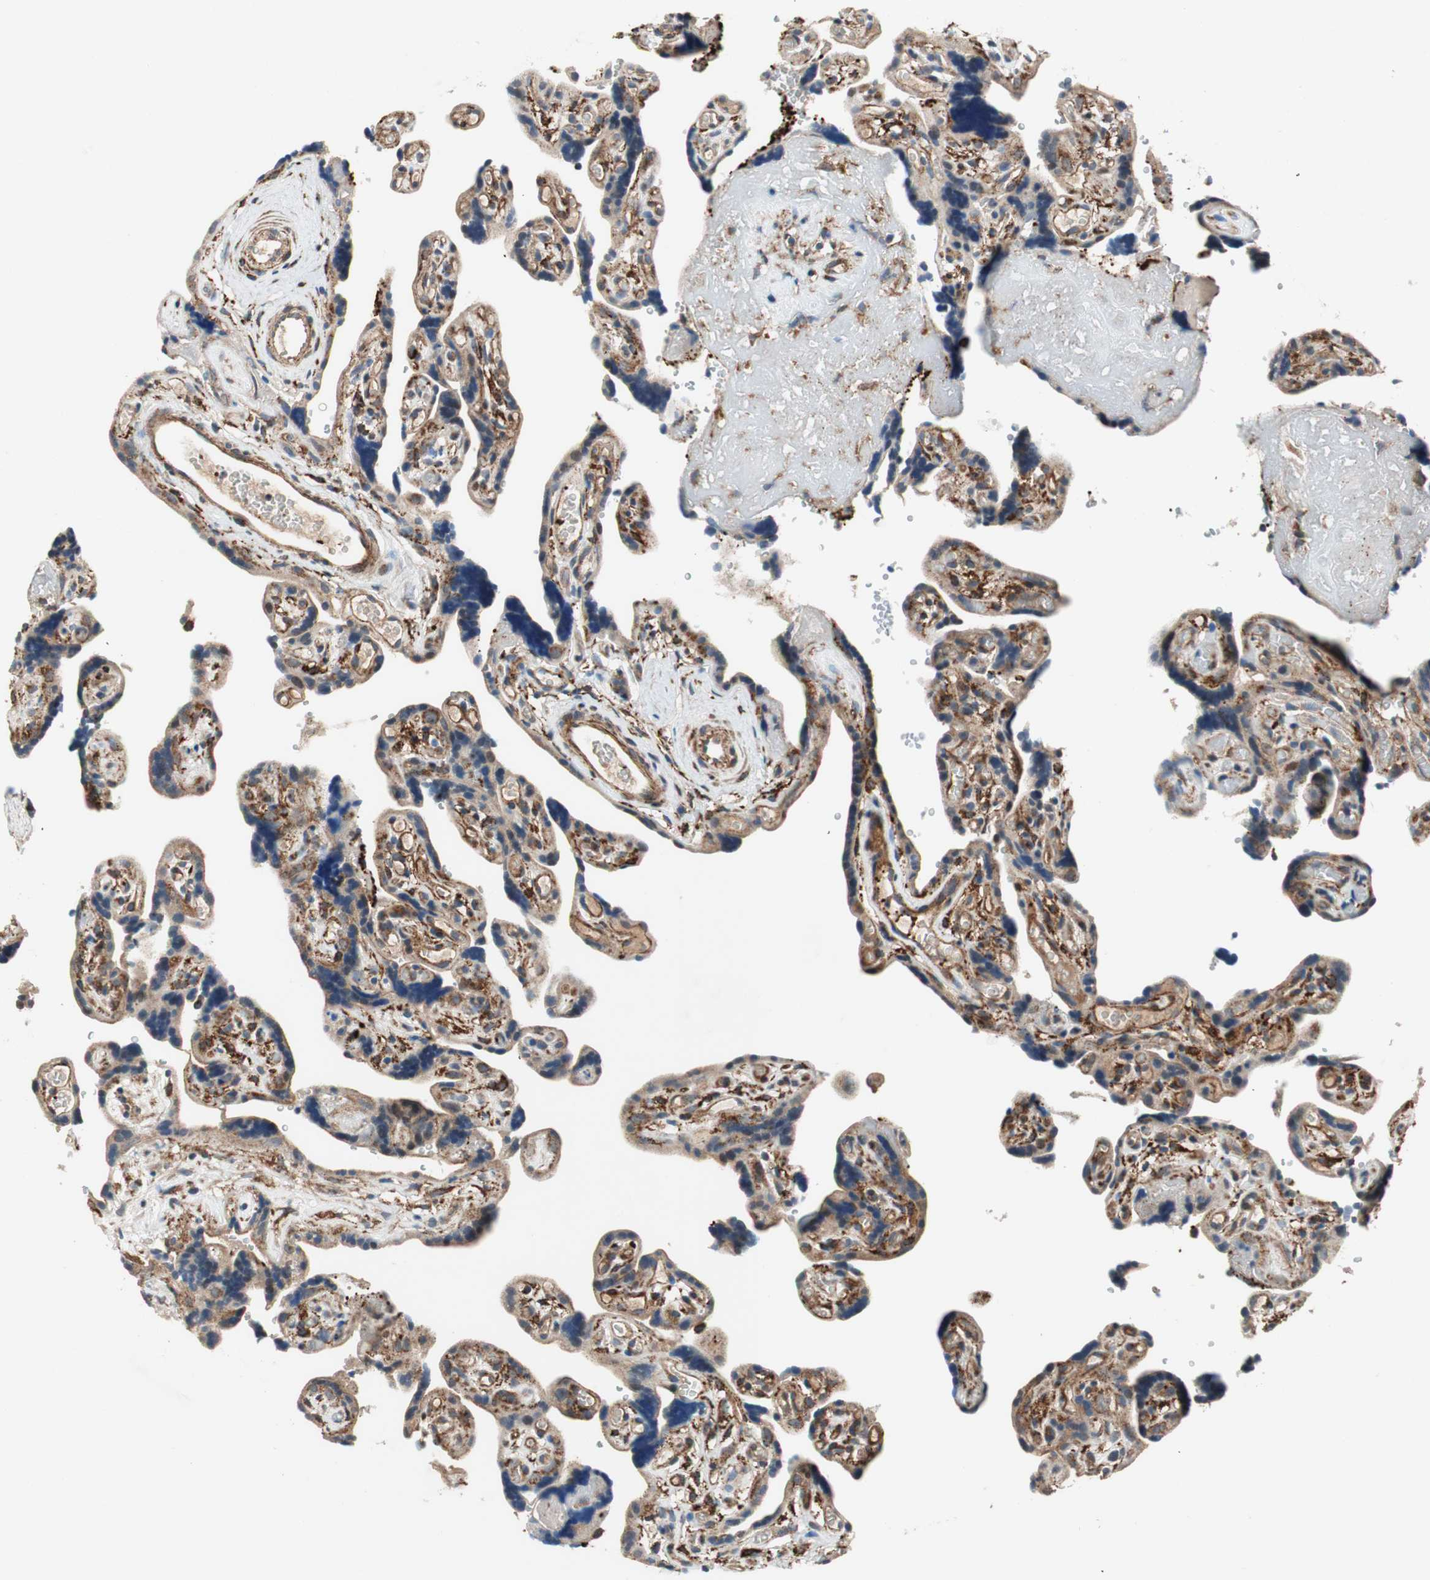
{"staining": {"intensity": "moderate", "quantity": ">75%", "location": "cytoplasmic/membranous"}, "tissue": "placenta", "cell_type": "Decidual cells", "image_type": "normal", "snomed": [{"axis": "morphology", "description": "Normal tissue, NOS"}, {"axis": "topography", "description": "Placenta"}], "caption": "The photomicrograph reveals staining of normal placenta, revealing moderate cytoplasmic/membranous protein positivity (brown color) within decidual cells.", "gene": "AKAP1", "patient": {"sex": "female", "age": 30}}